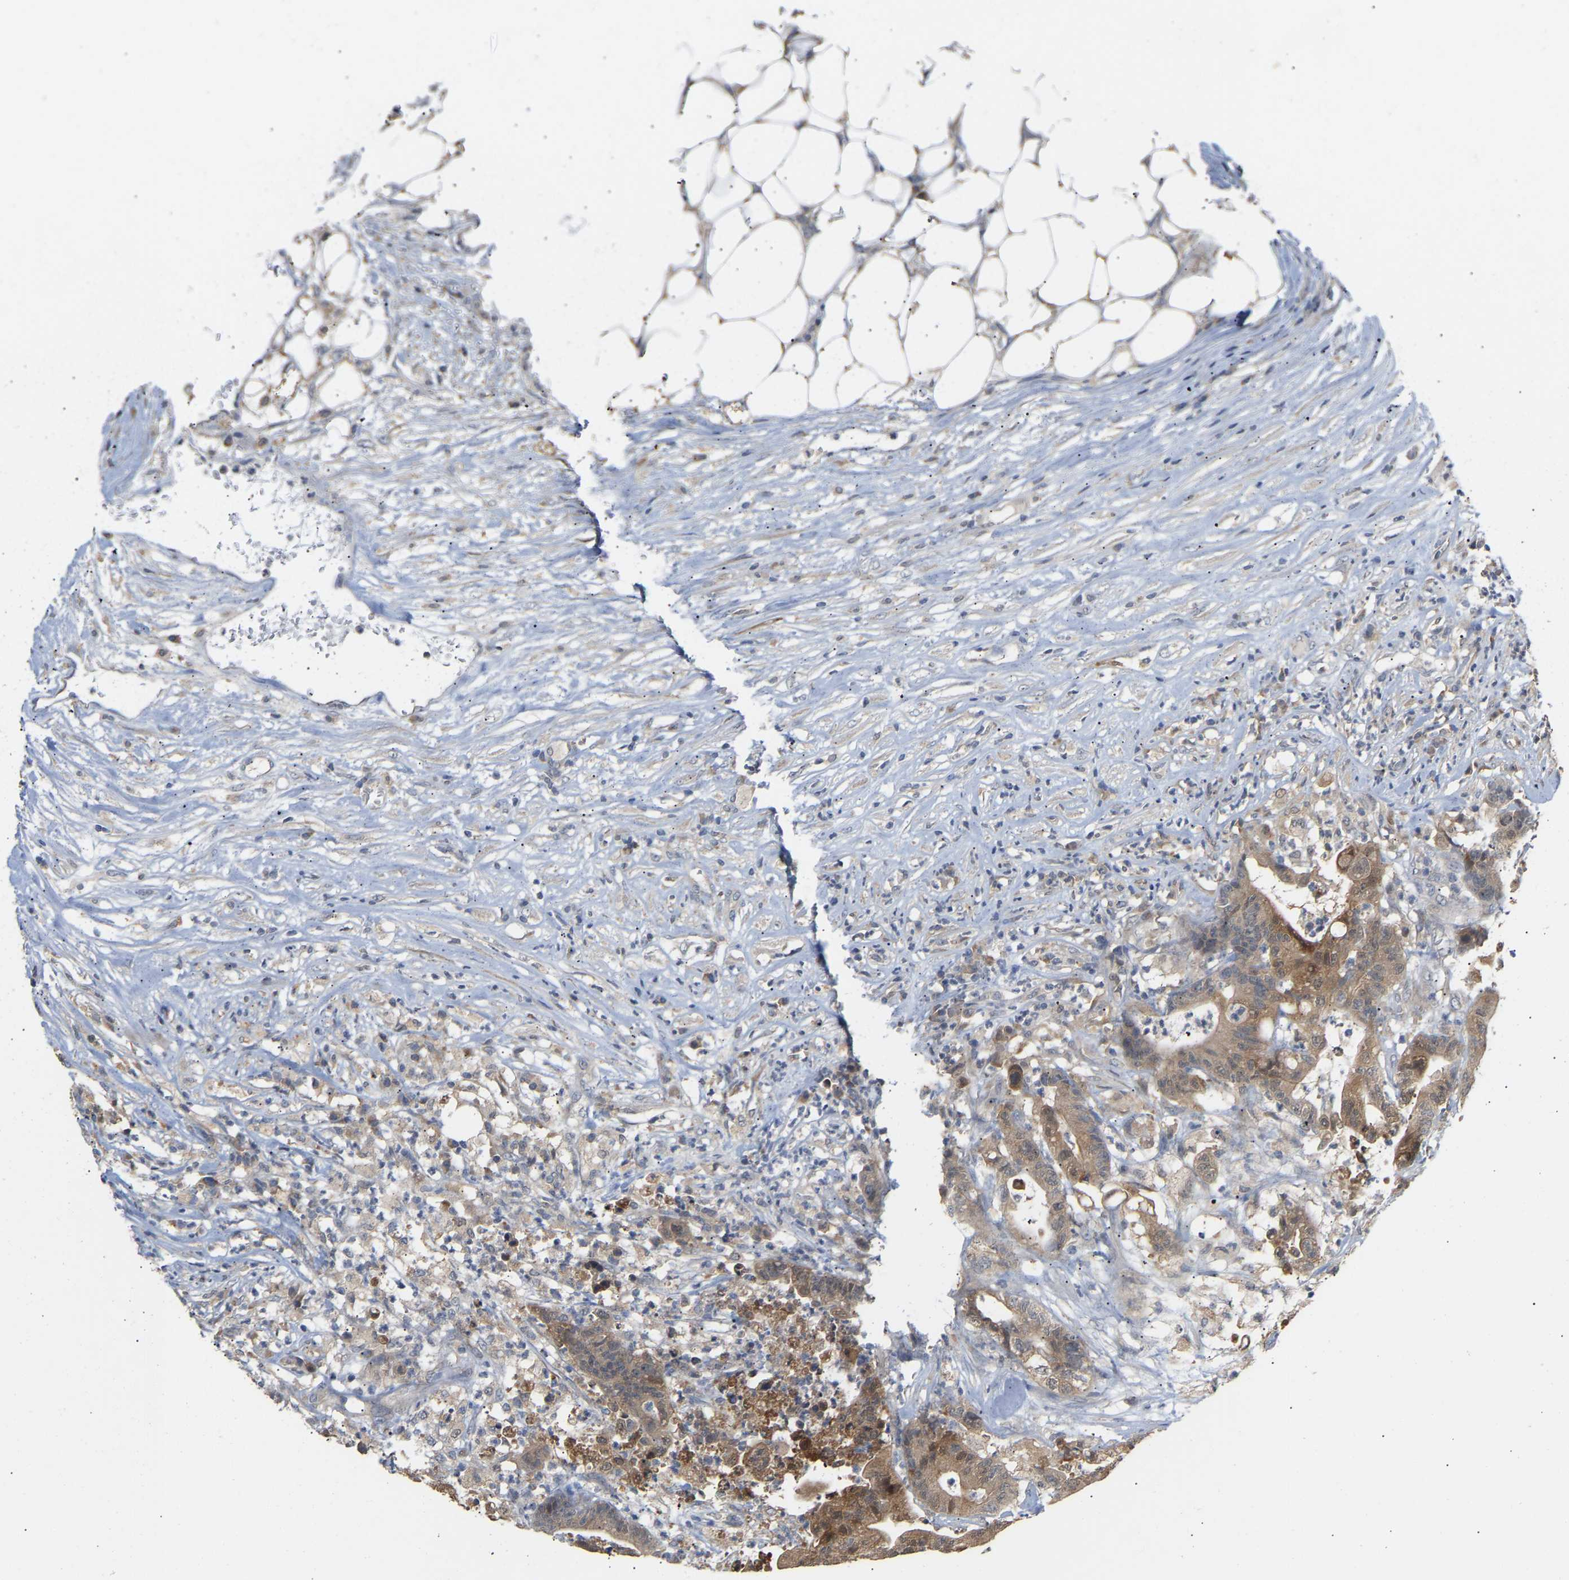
{"staining": {"intensity": "moderate", "quantity": ">75%", "location": "cytoplasmic/membranous,nuclear"}, "tissue": "colorectal cancer", "cell_type": "Tumor cells", "image_type": "cancer", "snomed": [{"axis": "morphology", "description": "Adenocarcinoma, NOS"}, {"axis": "topography", "description": "Colon"}], "caption": "Immunohistochemistry (IHC) image of neoplastic tissue: human colorectal adenocarcinoma stained using IHC shows medium levels of moderate protein expression localized specifically in the cytoplasmic/membranous and nuclear of tumor cells, appearing as a cytoplasmic/membranous and nuclear brown color.", "gene": "TPMT", "patient": {"sex": "female", "age": 84}}